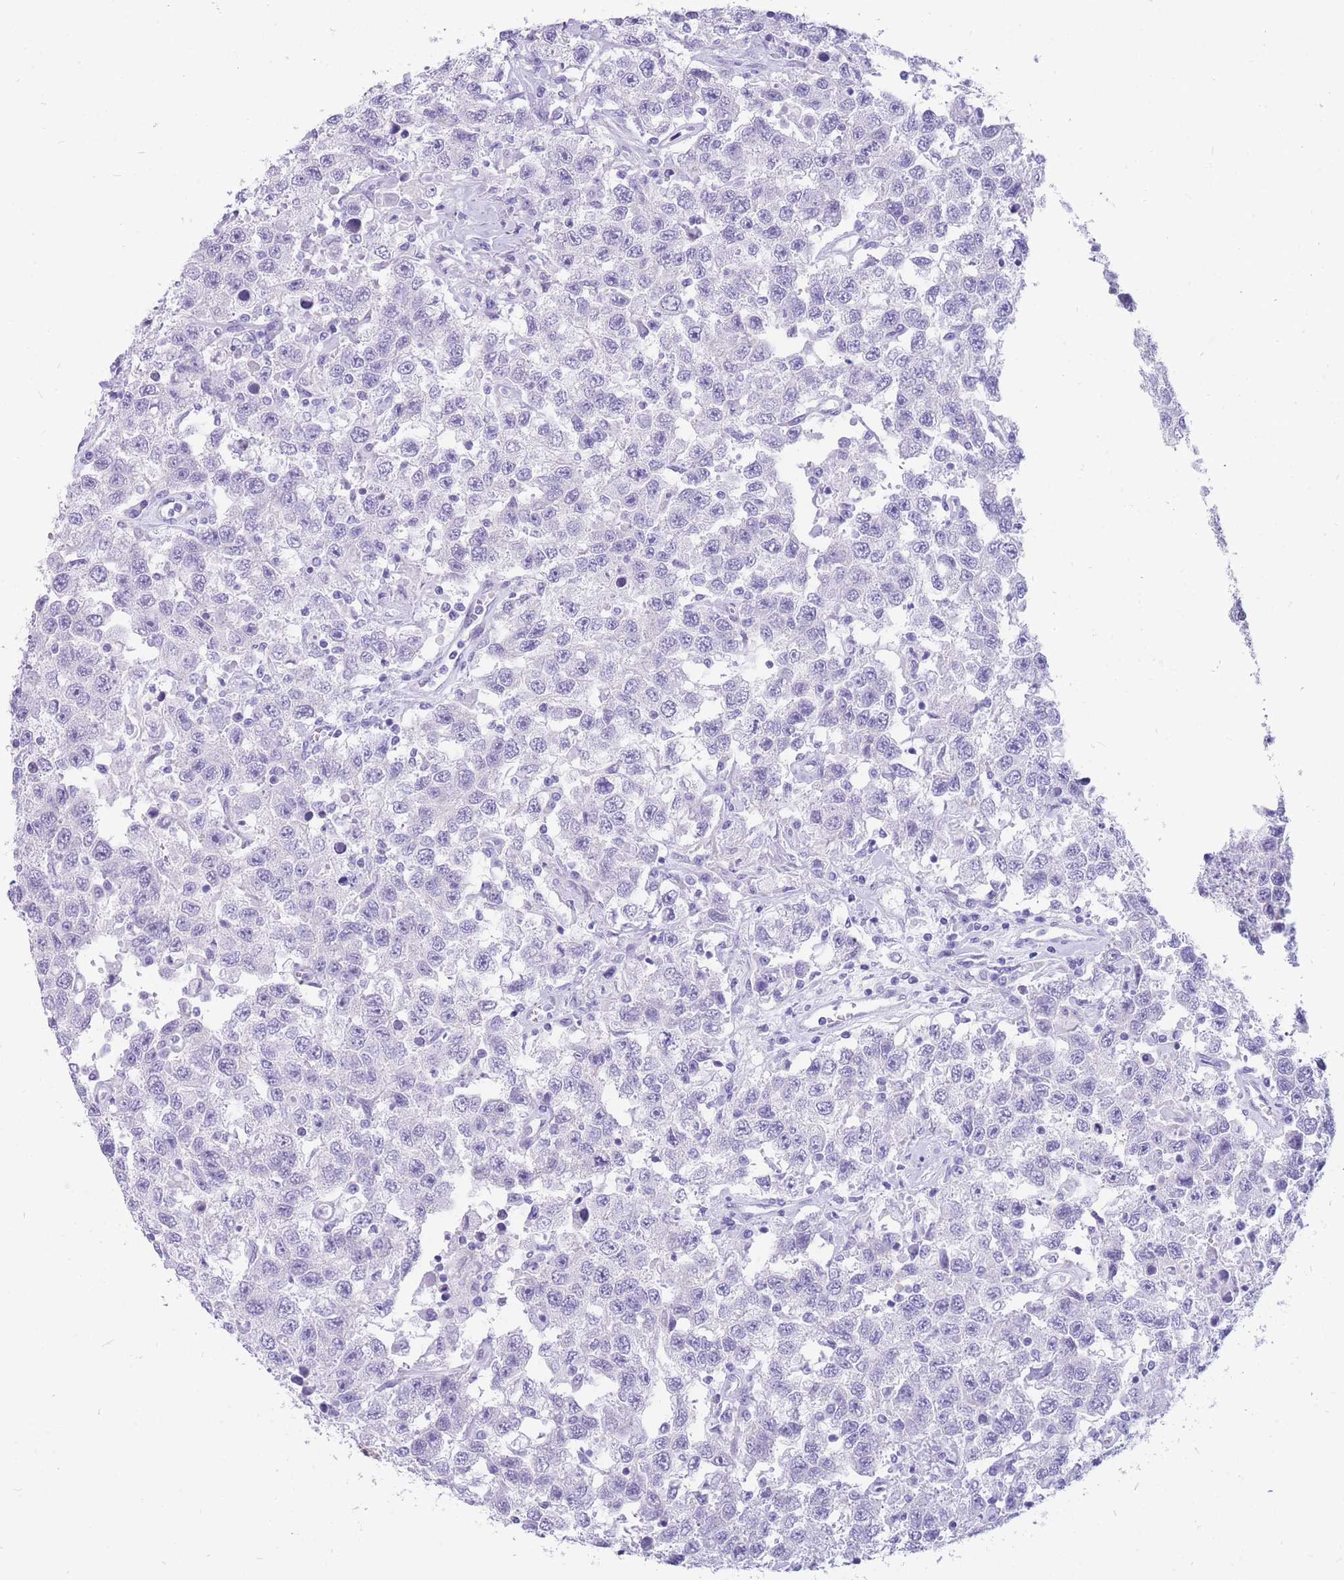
{"staining": {"intensity": "negative", "quantity": "none", "location": "none"}, "tissue": "testis cancer", "cell_type": "Tumor cells", "image_type": "cancer", "snomed": [{"axis": "morphology", "description": "Seminoma, NOS"}, {"axis": "topography", "description": "Testis"}], "caption": "High magnification brightfield microscopy of testis seminoma stained with DAB (brown) and counterstained with hematoxylin (blue): tumor cells show no significant positivity. (DAB (3,3'-diaminobenzidine) IHC, high magnification).", "gene": "MTSS2", "patient": {"sex": "male", "age": 41}}